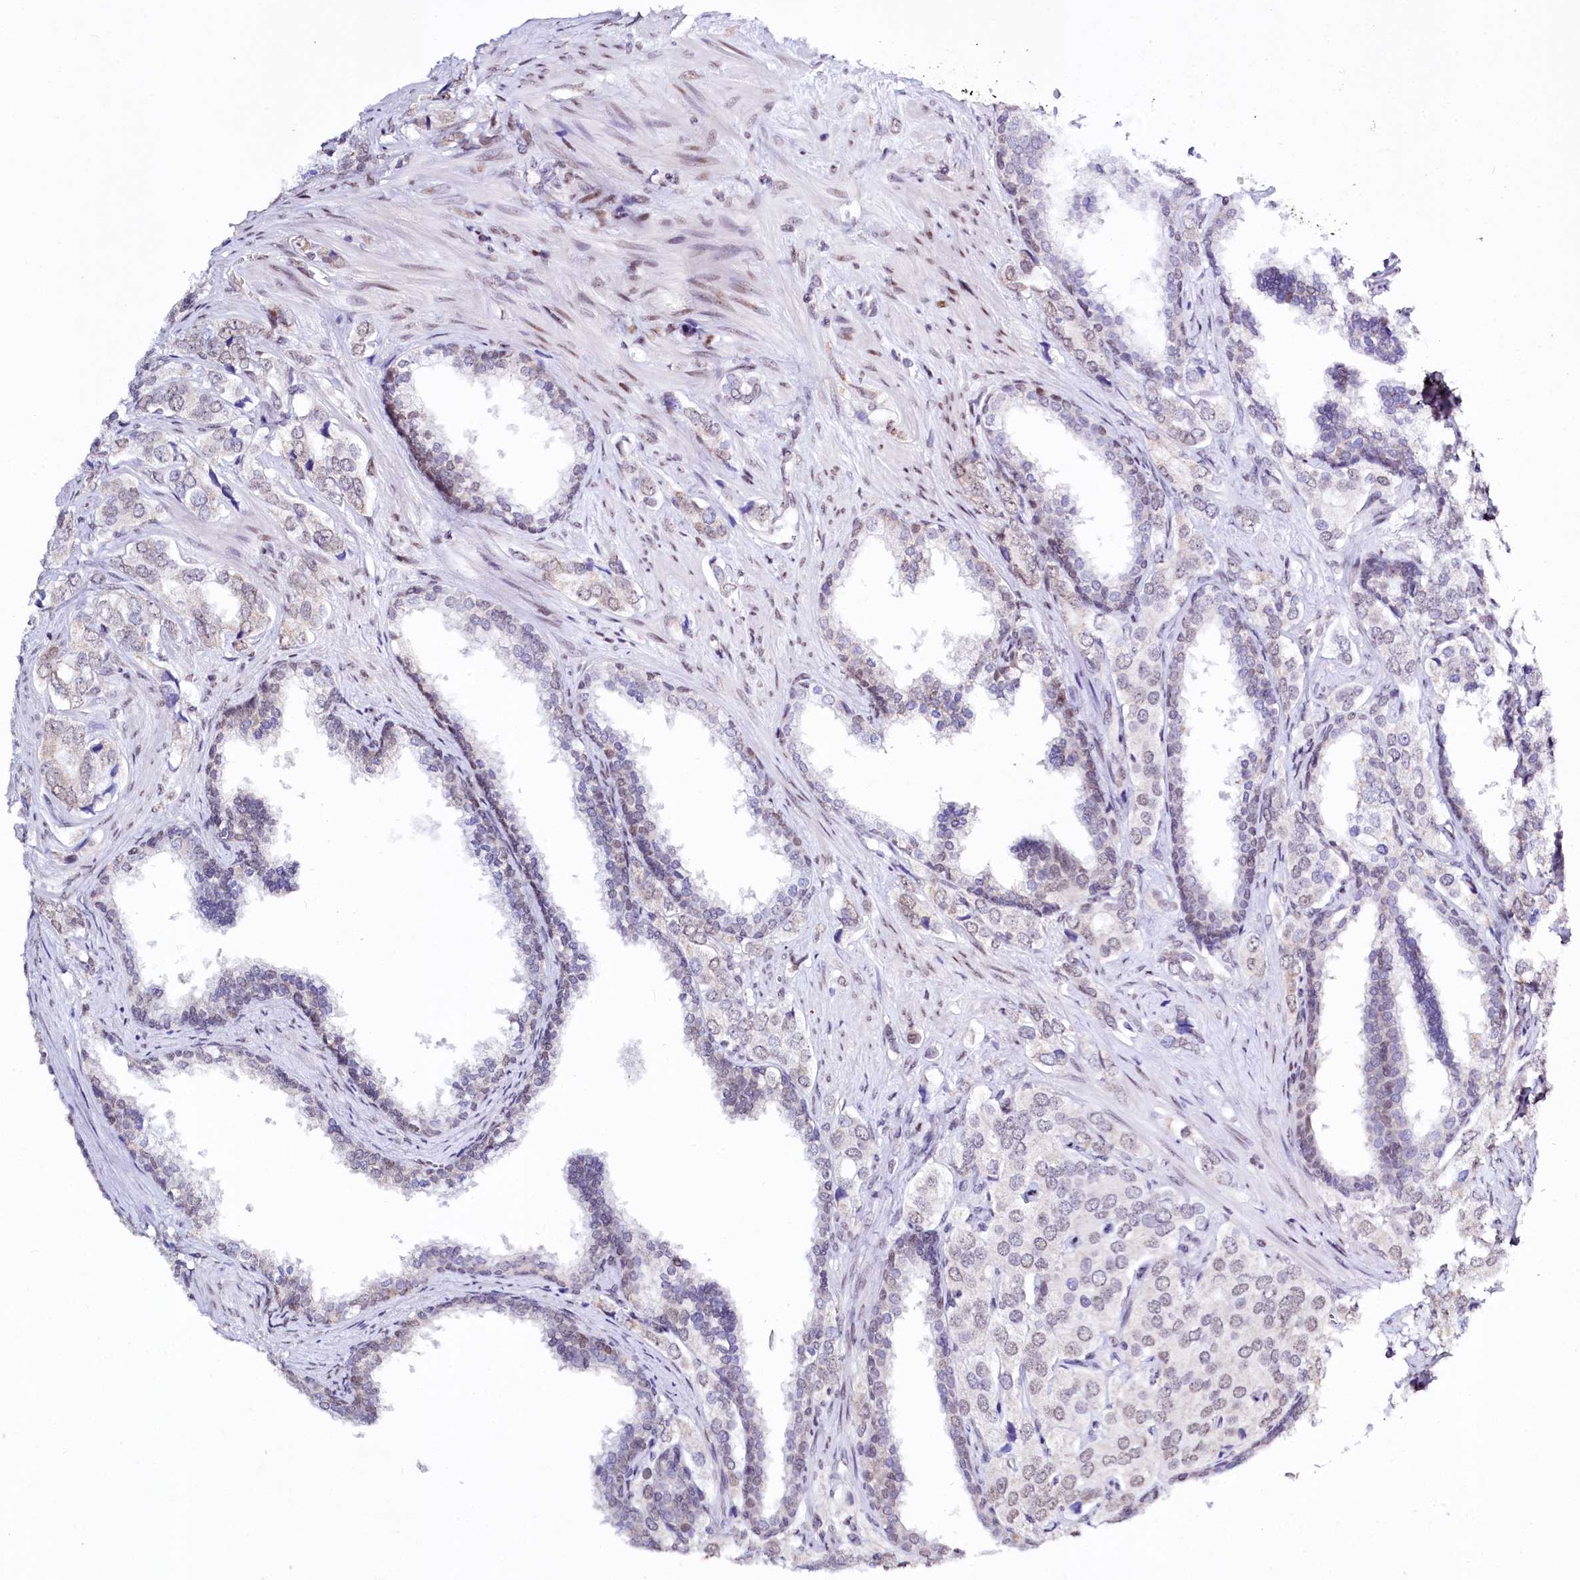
{"staining": {"intensity": "weak", "quantity": "<25%", "location": "nuclear"}, "tissue": "prostate cancer", "cell_type": "Tumor cells", "image_type": "cancer", "snomed": [{"axis": "morphology", "description": "Adenocarcinoma, High grade"}, {"axis": "topography", "description": "Prostate"}], "caption": "There is no significant staining in tumor cells of prostate cancer.", "gene": "SPATS2", "patient": {"sex": "male", "age": 66}}